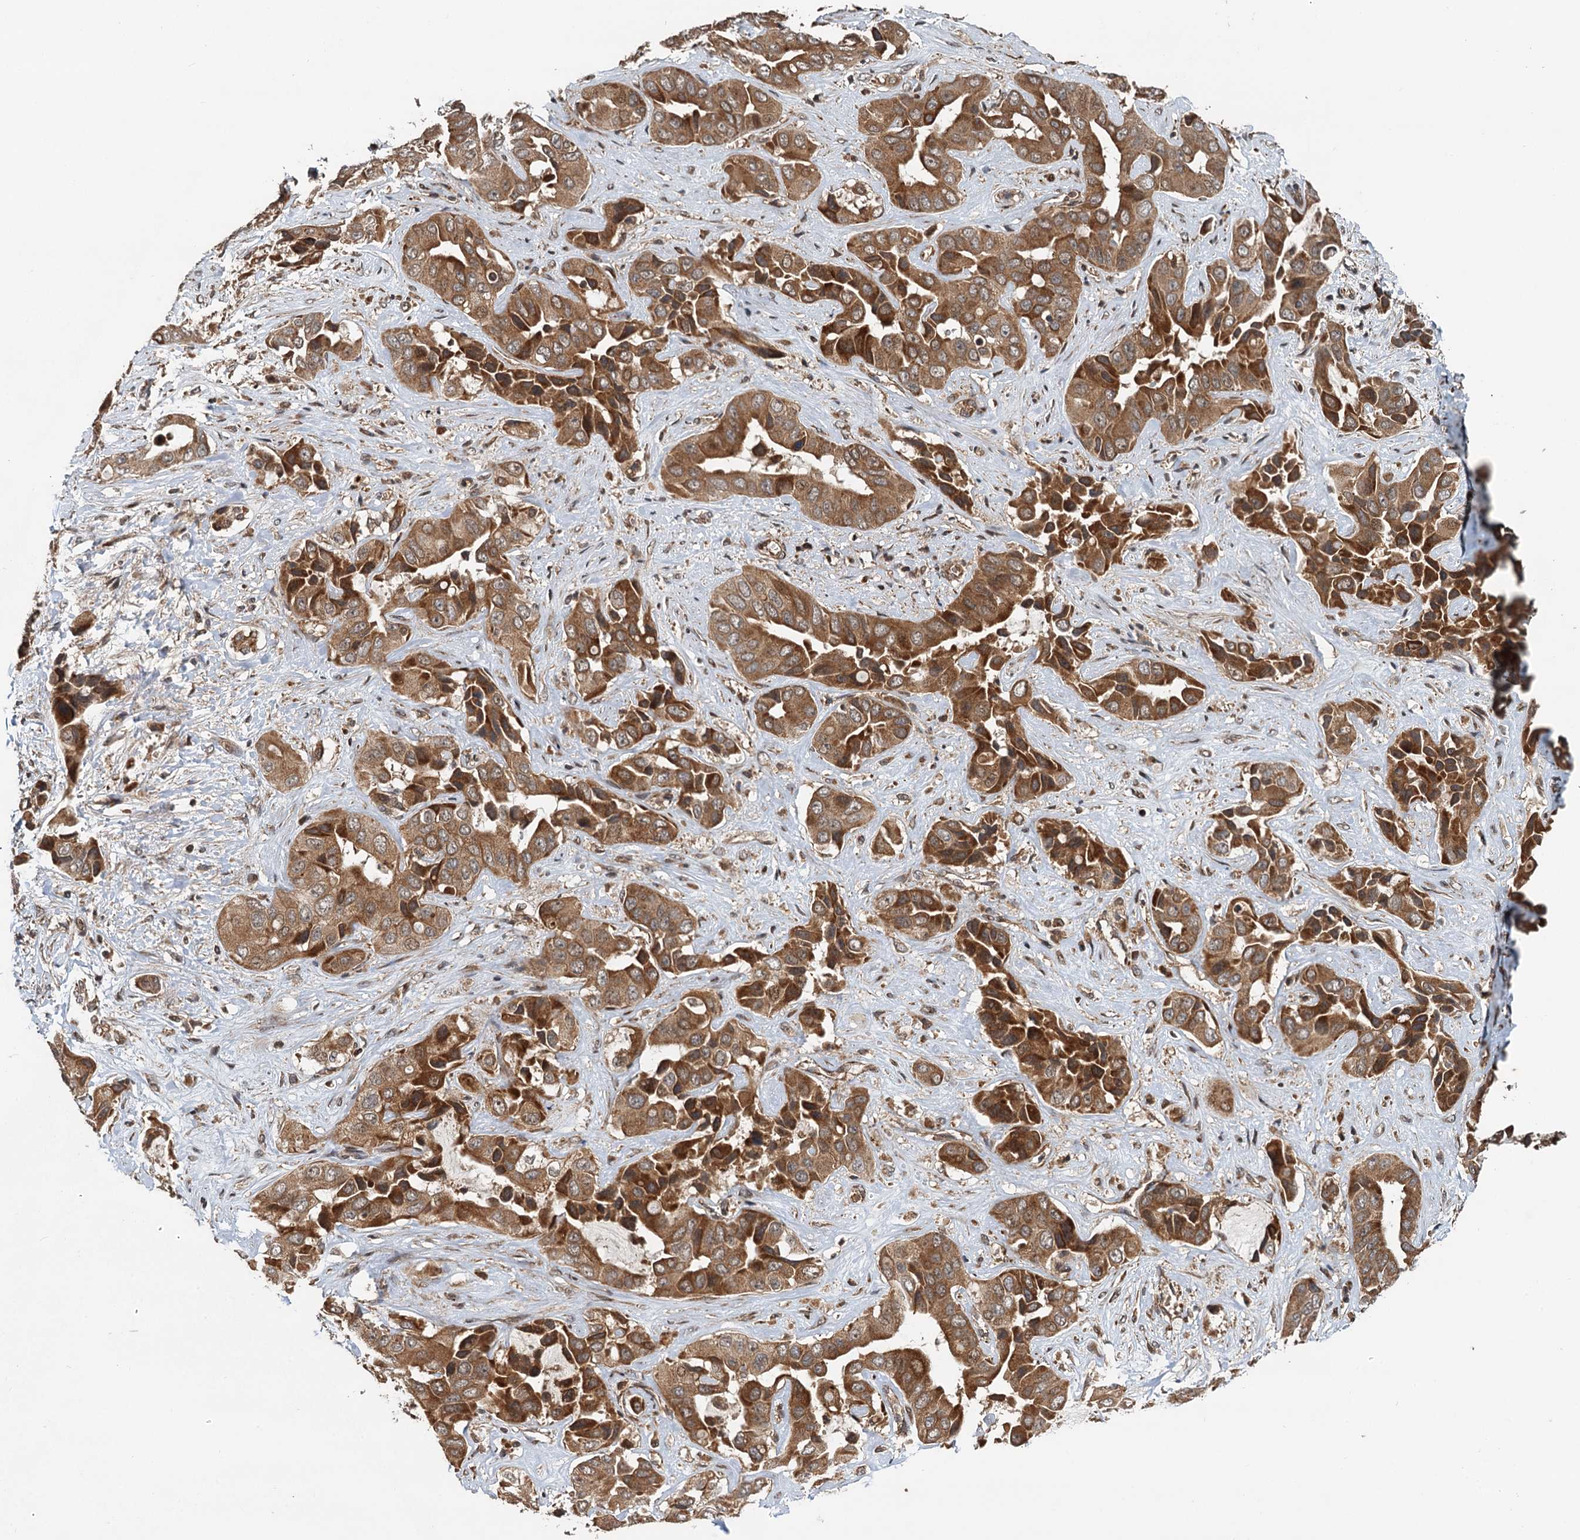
{"staining": {"intensity": "strong", "quantity": ">75%", "location": "cytoplasmic/membranous"}, "tissue": "liver cancer", "cell_type": "Tumor cells", "image_type": "cancer", "snomed": [{"axis": "morphology", "description": "Cholangiocarcinoma"}, {"axis": "topography", "description": "Liver"}], "caption": "Liver cancer (cholangiocarcinoma) stained with a brown dye displays strong cytoplasmic/membranous positive staining in about >75% of tumor cells.", "gene": "STUB1", "patient": {"sex": "female", "age": 52}}